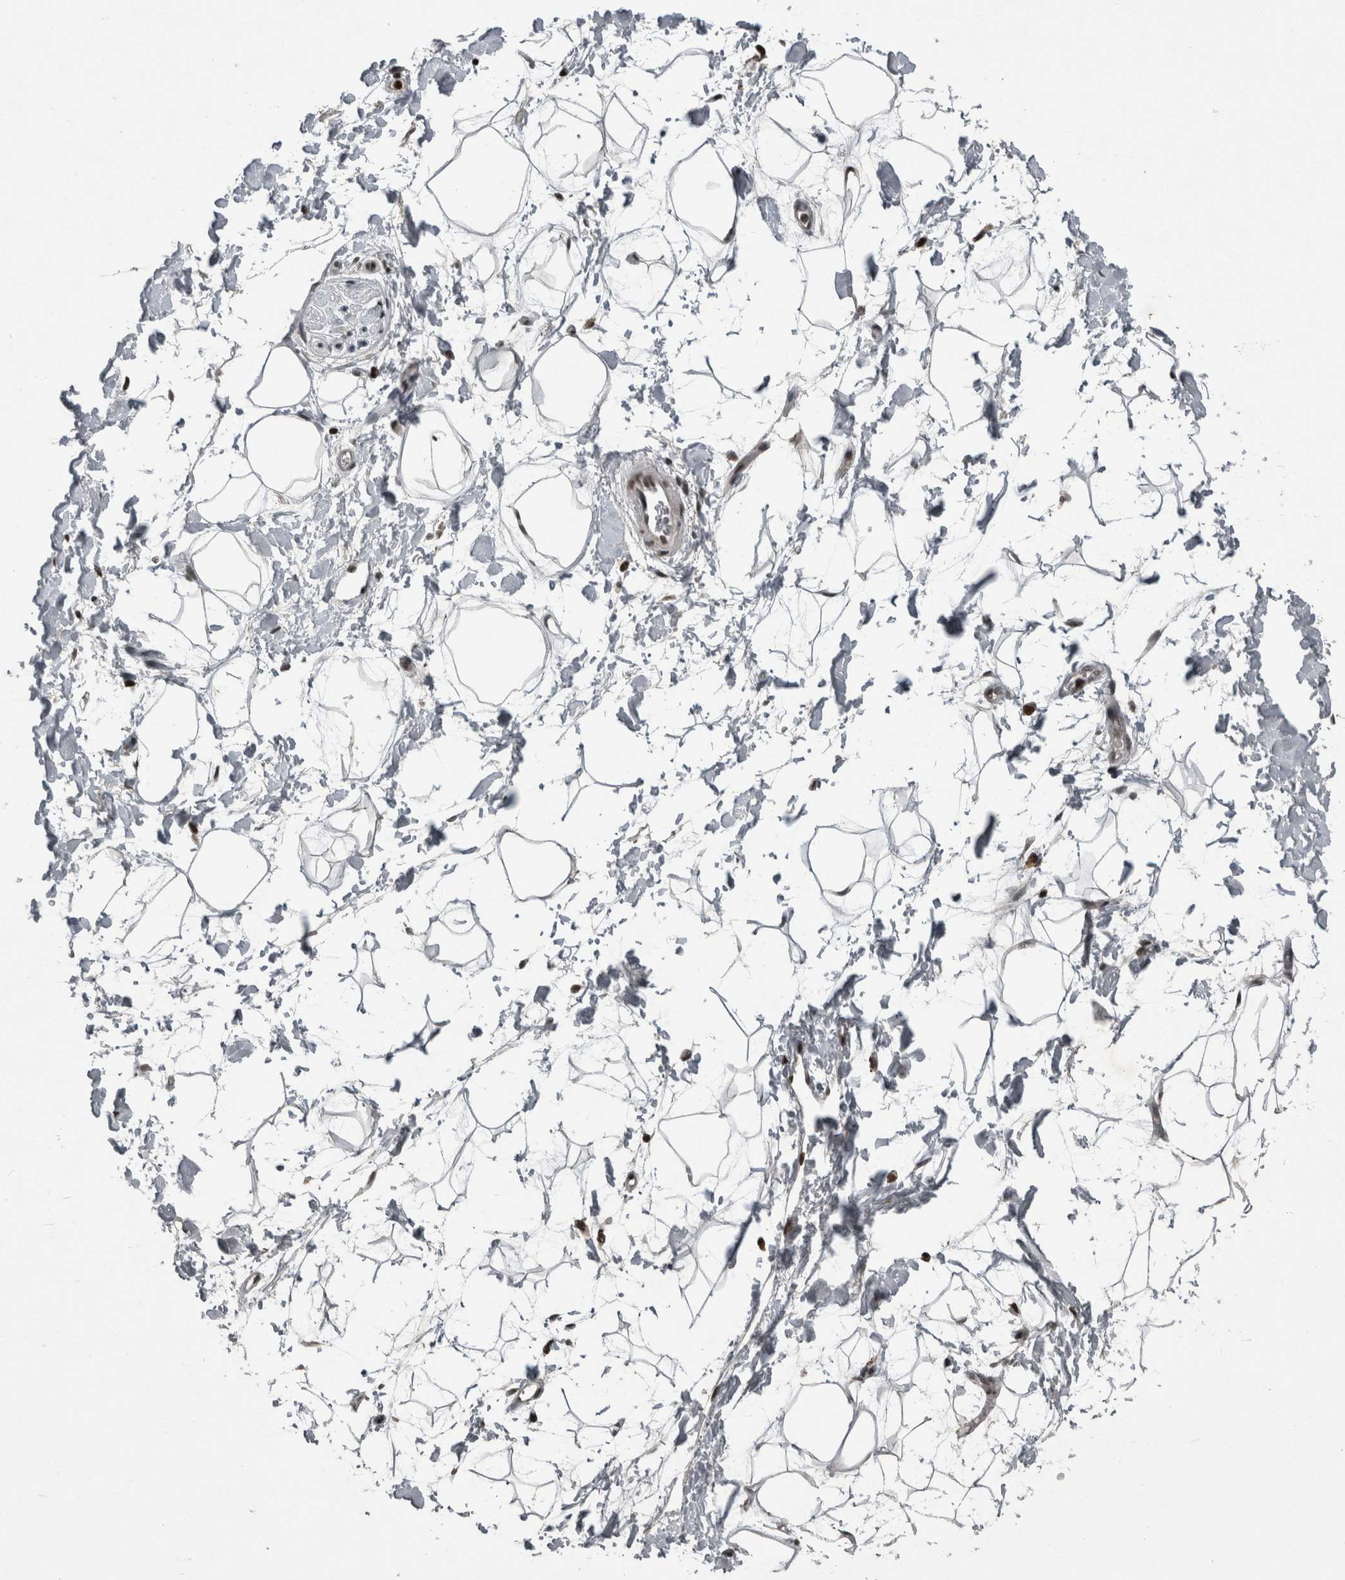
{"staining": {"intensity": "moderate", "quantity": ">75%", "location": "nuclear"}, "tissue": "adipose tissue", "cell_type": "Adipocytes", "image_type": "normal", "snomed": [{"axis": "morphology", "description": "Normal tissue, NOS"}, {"axis": "topography", "description": "Soft tissue"}], "caption": "A micrograph of adipose tissue stained for a protein shows moderate nuclear brown staining in adipocytes. (Stains: DAB in brown, nuclei in blue, Microscopy: brightfield microscopy at high magnification).", "gene": "UNC50", "patient": {"sex": "male", "age": 72}}